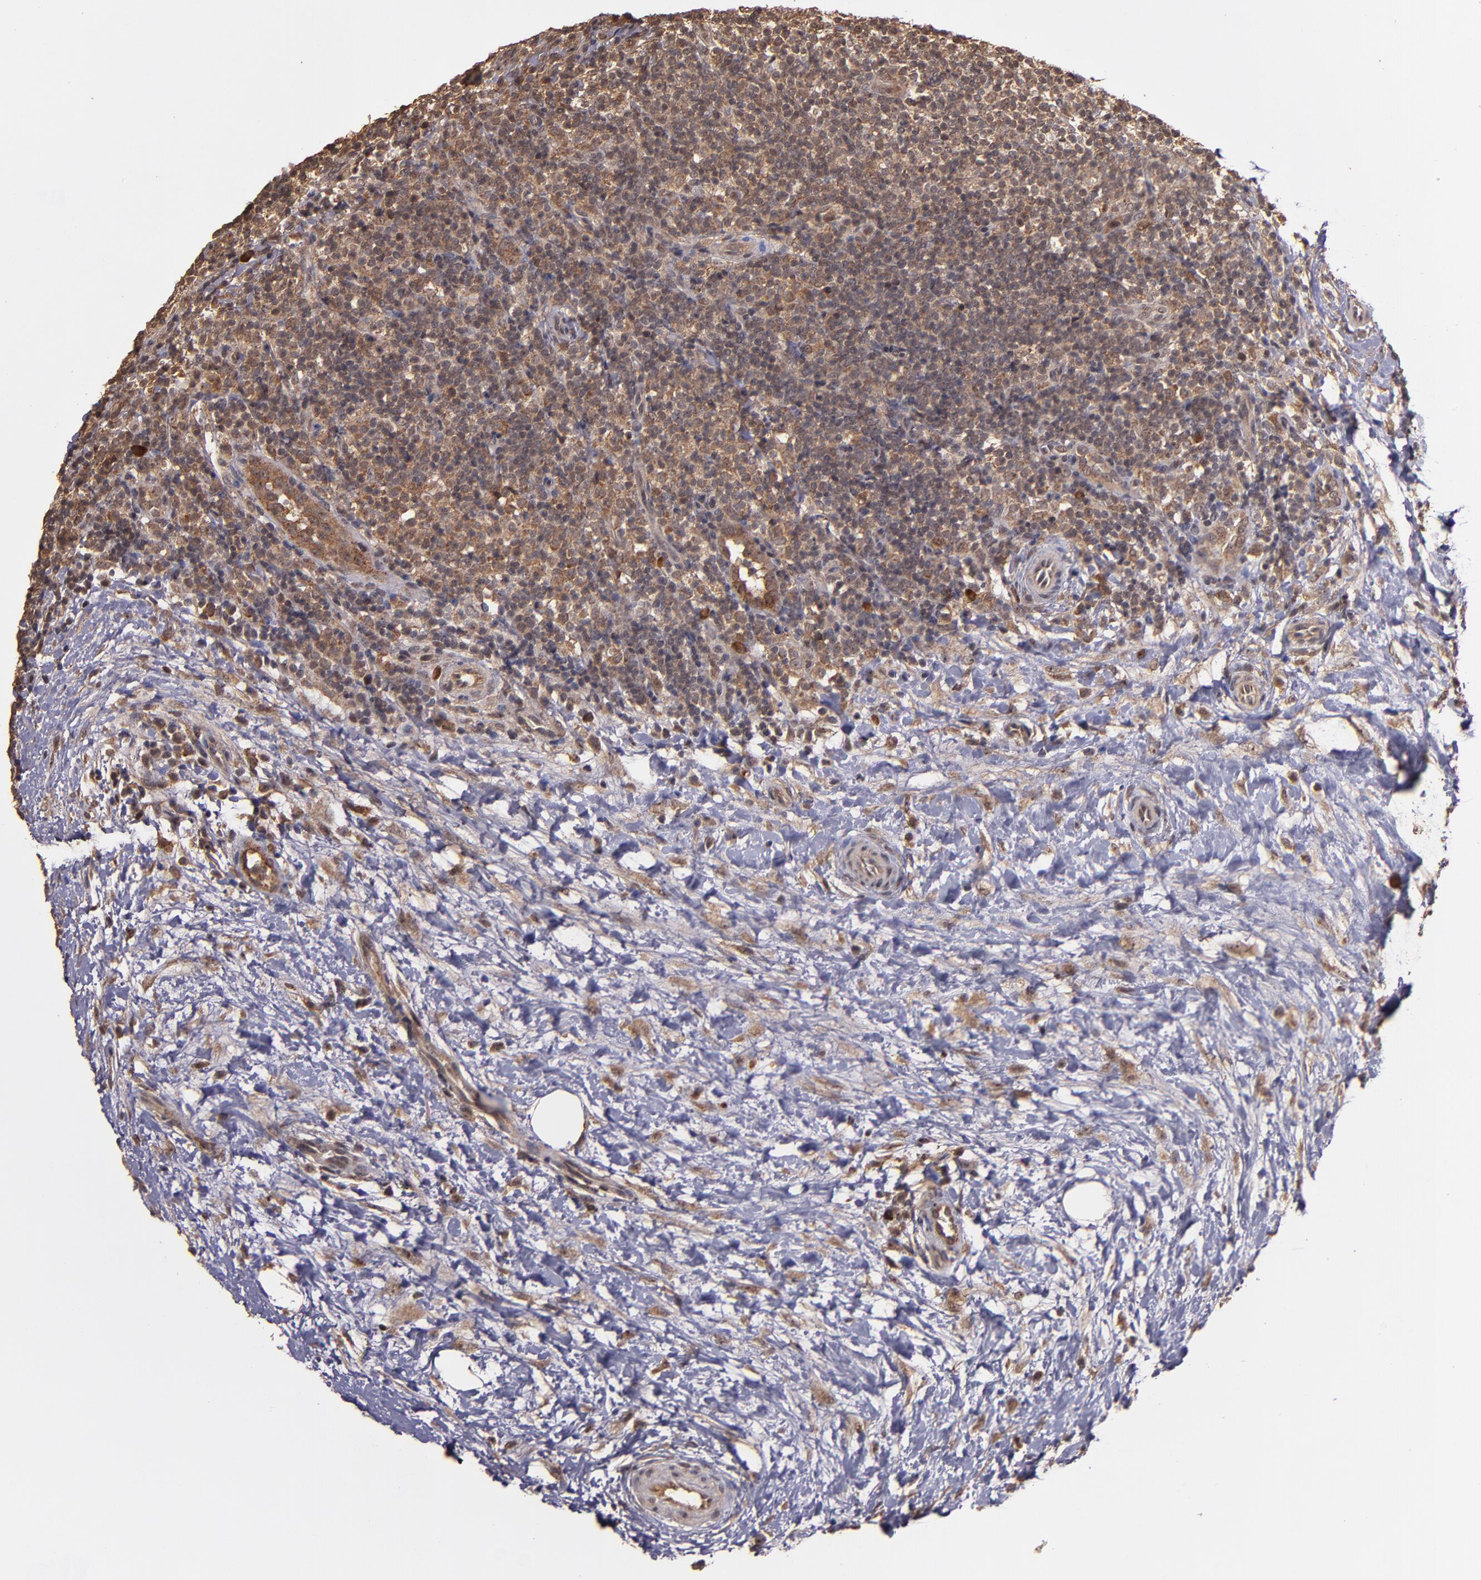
{"staining": {"intensity": "weak", "quantity": ">75%", "location": "cytoplasmic/membranous"}, "tissue": "lymphoma", "cell_type": "Tumor cells", "image_type": "cancer", "snomed": [{"axis": "morphology", "description": "Malignant lymphoma, non-Hodgkin's type, Low grade"}, {"axis": "topography", "description": "Lymph node"}], "caption": "Malignant lymphoma, non-Hodgkin's type (low-grade) stained with IHC shows weak cytoplasmic/membranous expression in approximately >75% of tumor cells.", "gene": "RIOK3", "patient": {"sex": "female", "age": 76}}